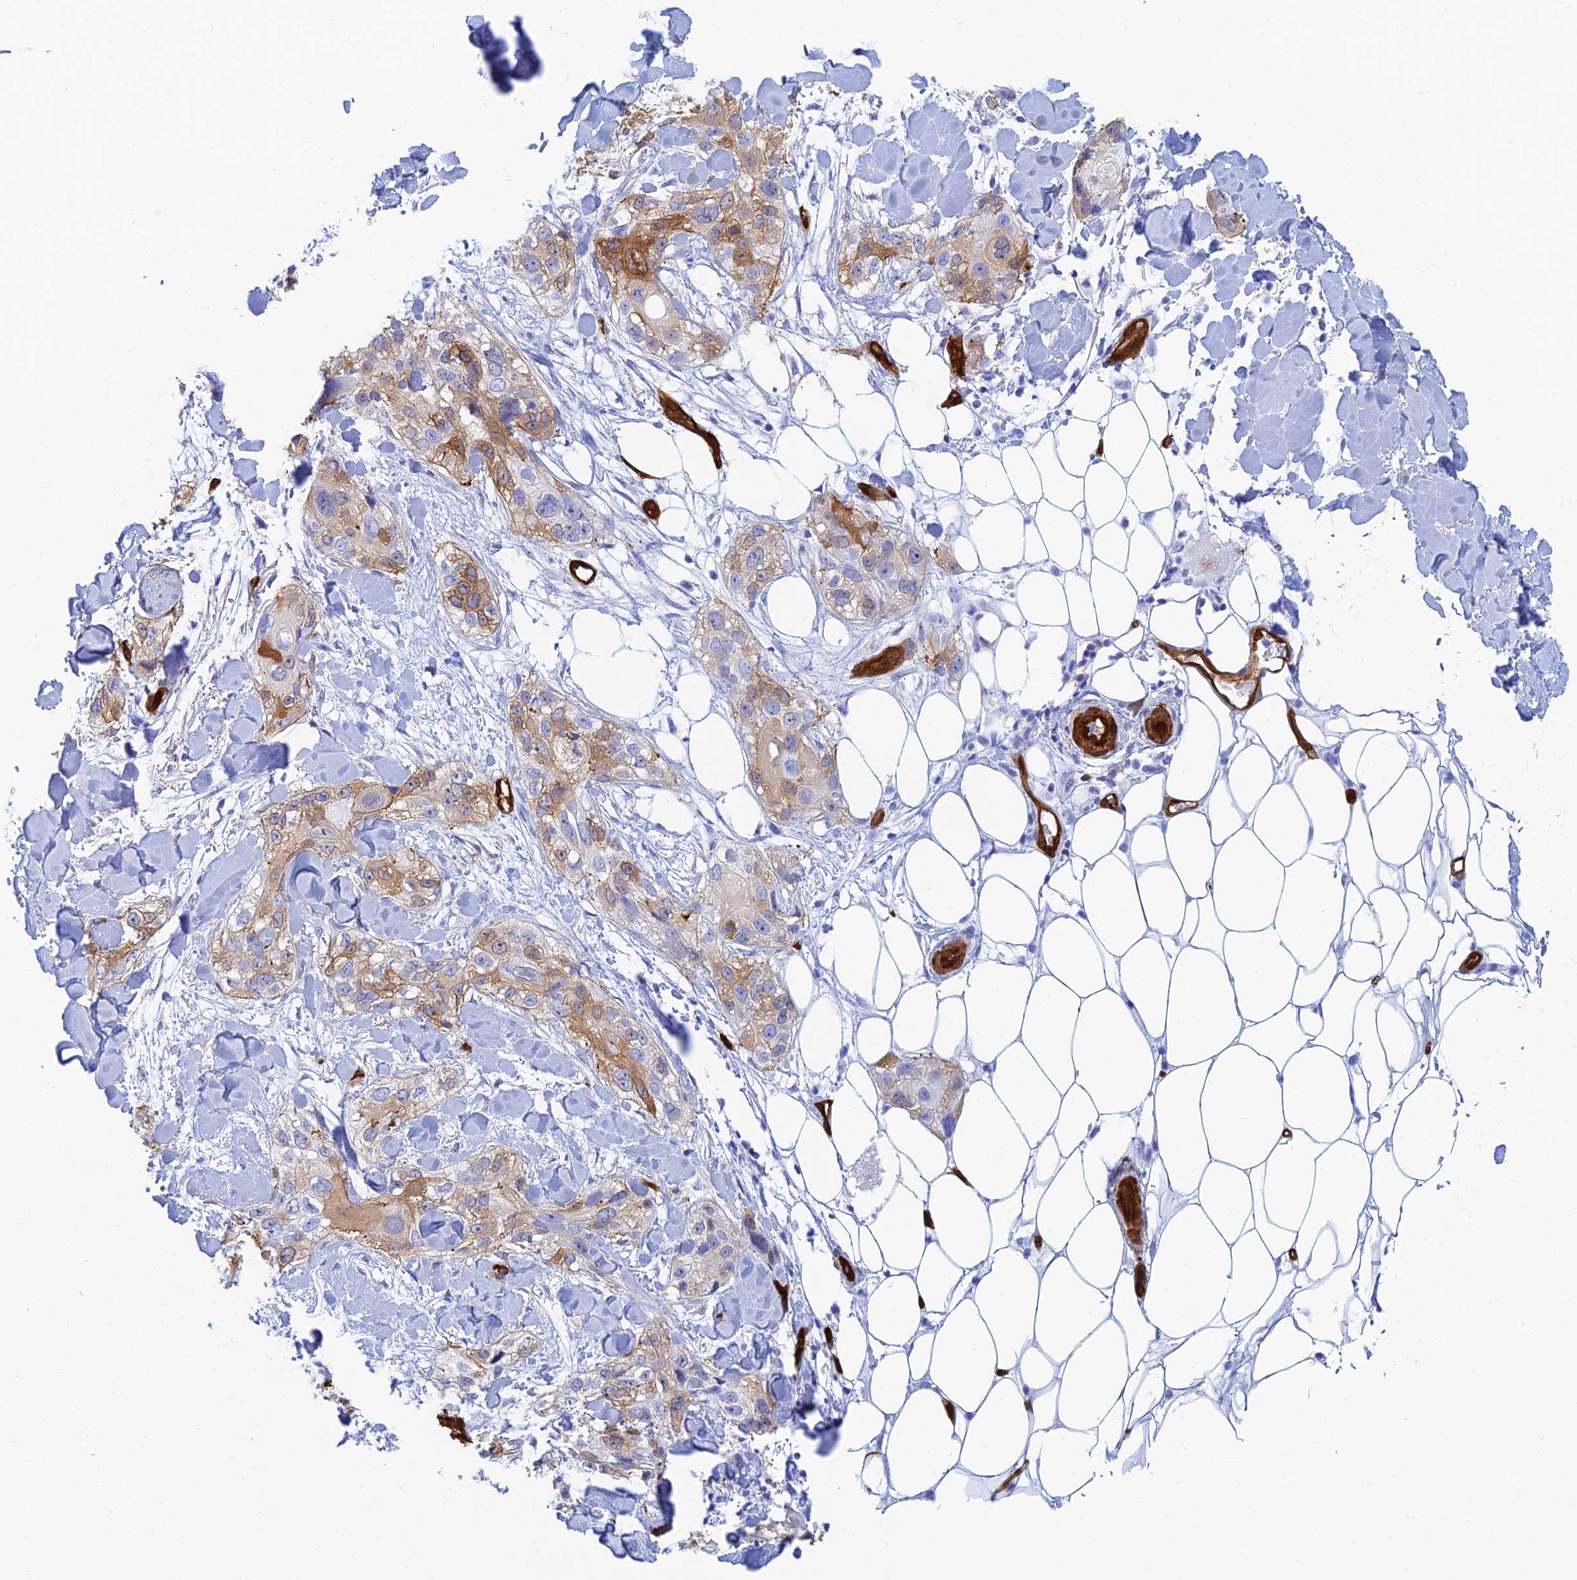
{"staining": {"intensity": "moderate", "quantity": "25%-75%", "location": "cytoplasmic/membranous"}, "tissue": "skin cancer", "cell_type": "Tumor cells", "image_type": "cancer", "snomed": [{"axis": "morphology", "description": "Normal tissue, NOS"}, {"axis": "morphology", "description": "Squamous cell carcinoma, NOS"}, {"axis": "topography", "description": "Skin"}], "caption": "About 25%-75% of tumor cells in skin cancer show moderate cytoplasmic/membranous protein positivity as visualized by brown immunohistochemical staining.", "gene": "CRIP2", "patient": {"sex": "male", "age": 72}}